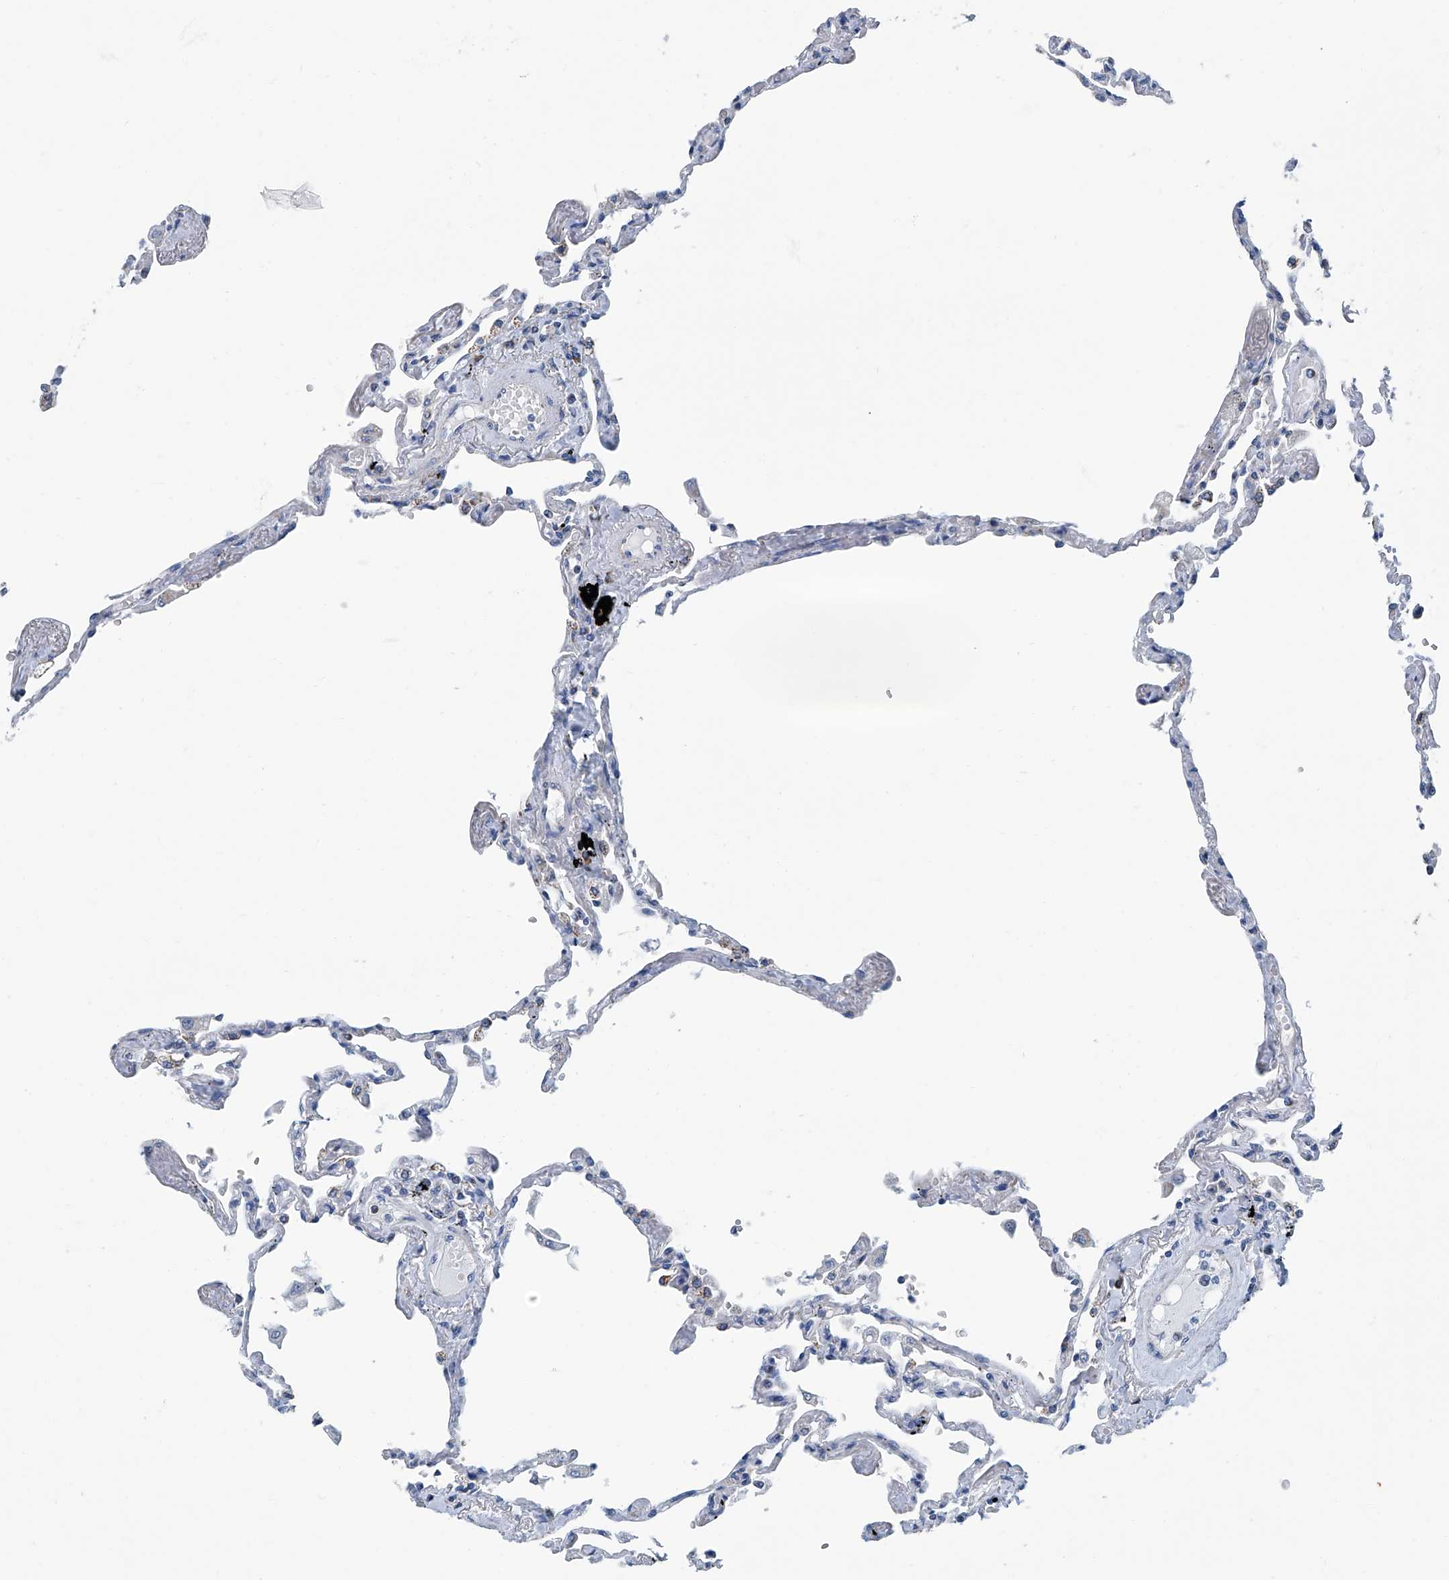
{"staining": {"intensity": "negative", "quantity": "none", "location": "none"}, "tissue": "lung", "cell_type": "Alveolar cells", "image_type": "normal", "snomed": [{"axis": "morphology", "description": "Normal tissue, NOS"}, {"axis": "topography", "description": "Lung"}], "caption": "High power microscopy image of an immunohistochemistry micrograph of unremarkable lung, revealing no significant expression in alveolar cells.", "gene": "MT", "patient": {"sex": "female", "age": 67}}